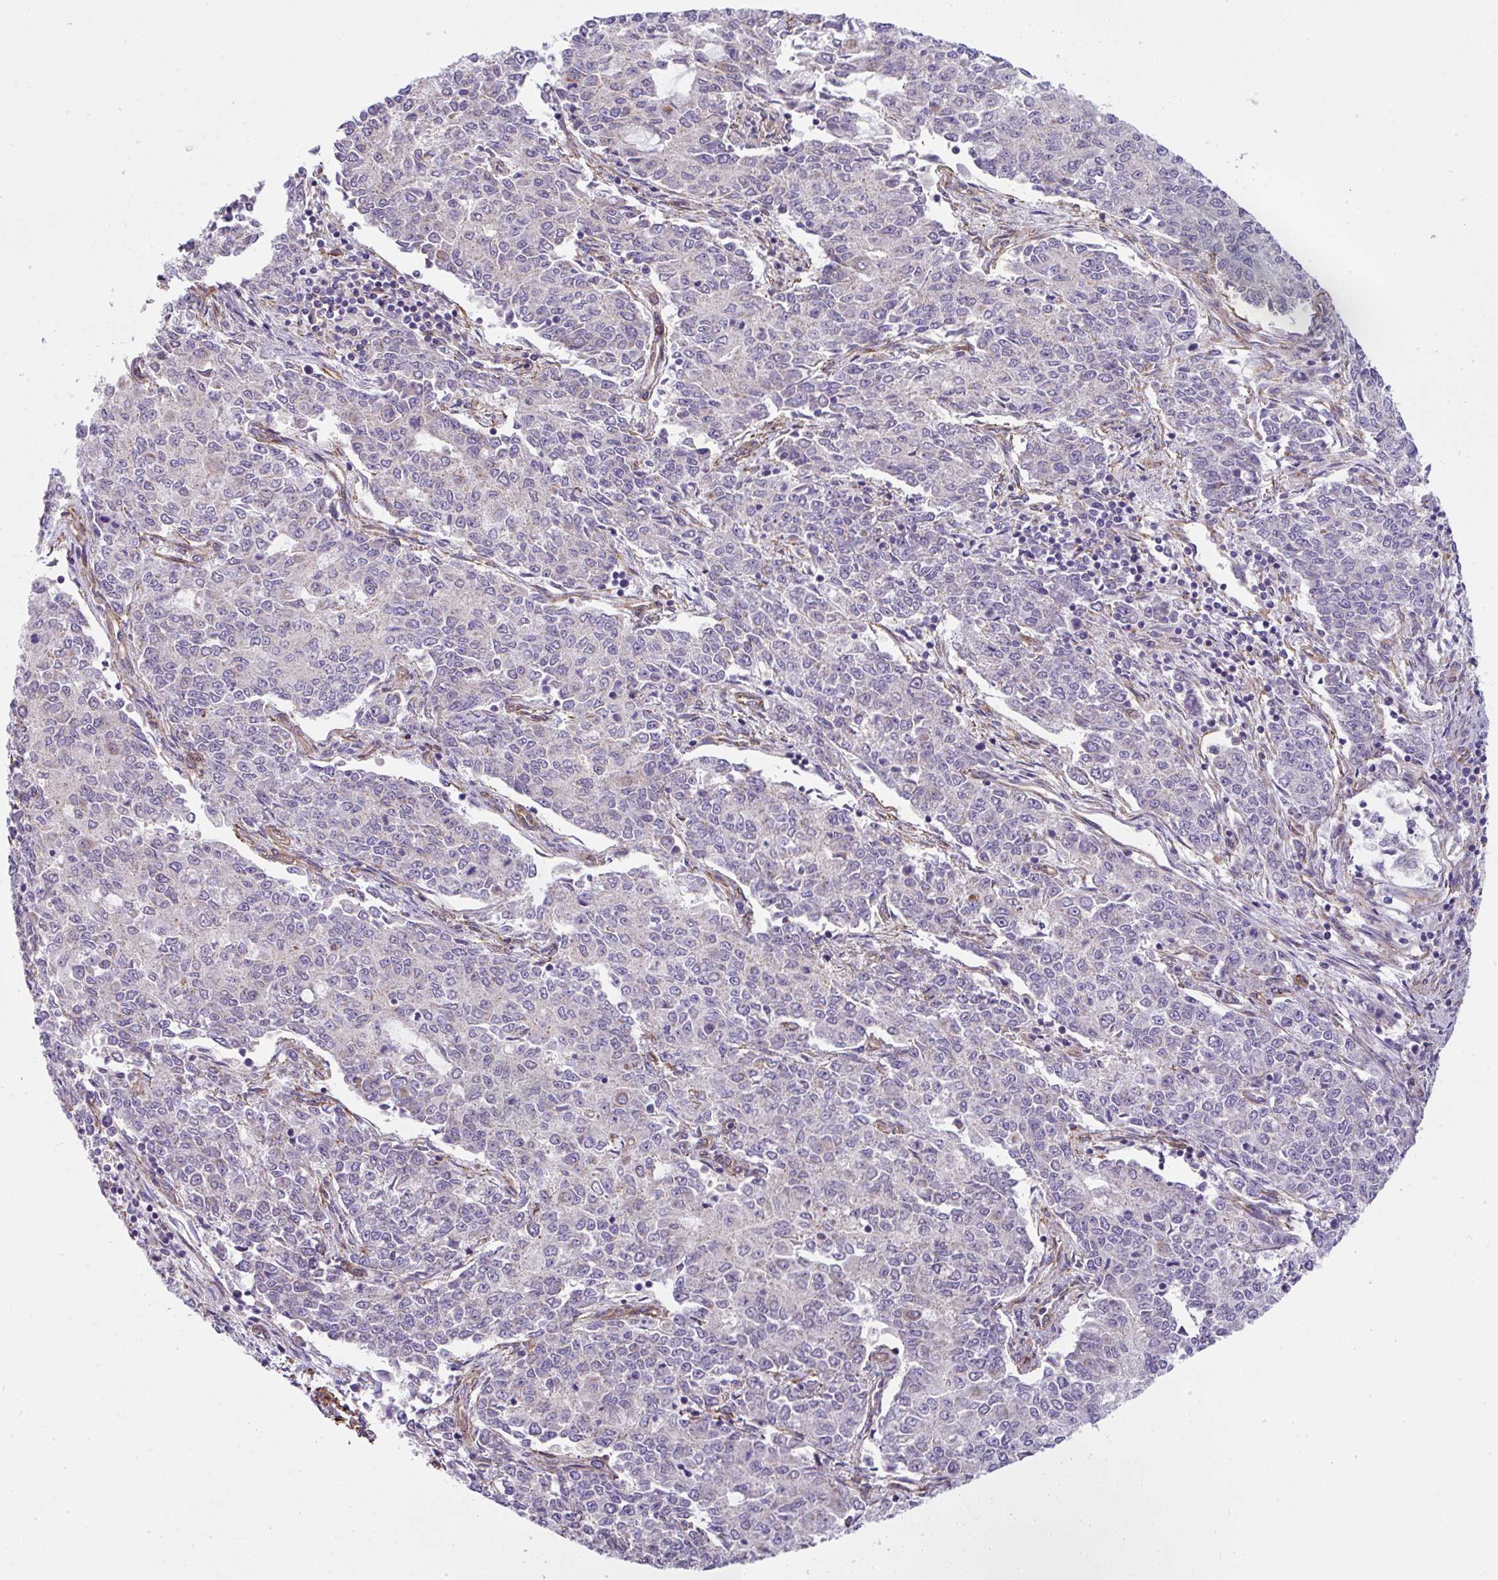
{"staining": {"intensity": "negative", "quantity": "none", "location": "none"}, "tissue": "endometrial cancer", "cell_type": "Tumor cells", "image_type": "cancer", "snomed": [{"axis": "morphology", "description": "Adenocarcinoma, NOS"}, {"axis": "topography", "description": "Endometrium"}], "caption": "High power microscopy image of an immunohistochemistry micrograph of endometrial cancer (adenocarcinoma), revealing no significant staining in tumor cells.", "gene": "ANKUB1", "patient": {"sex": "female", "age": 50}}